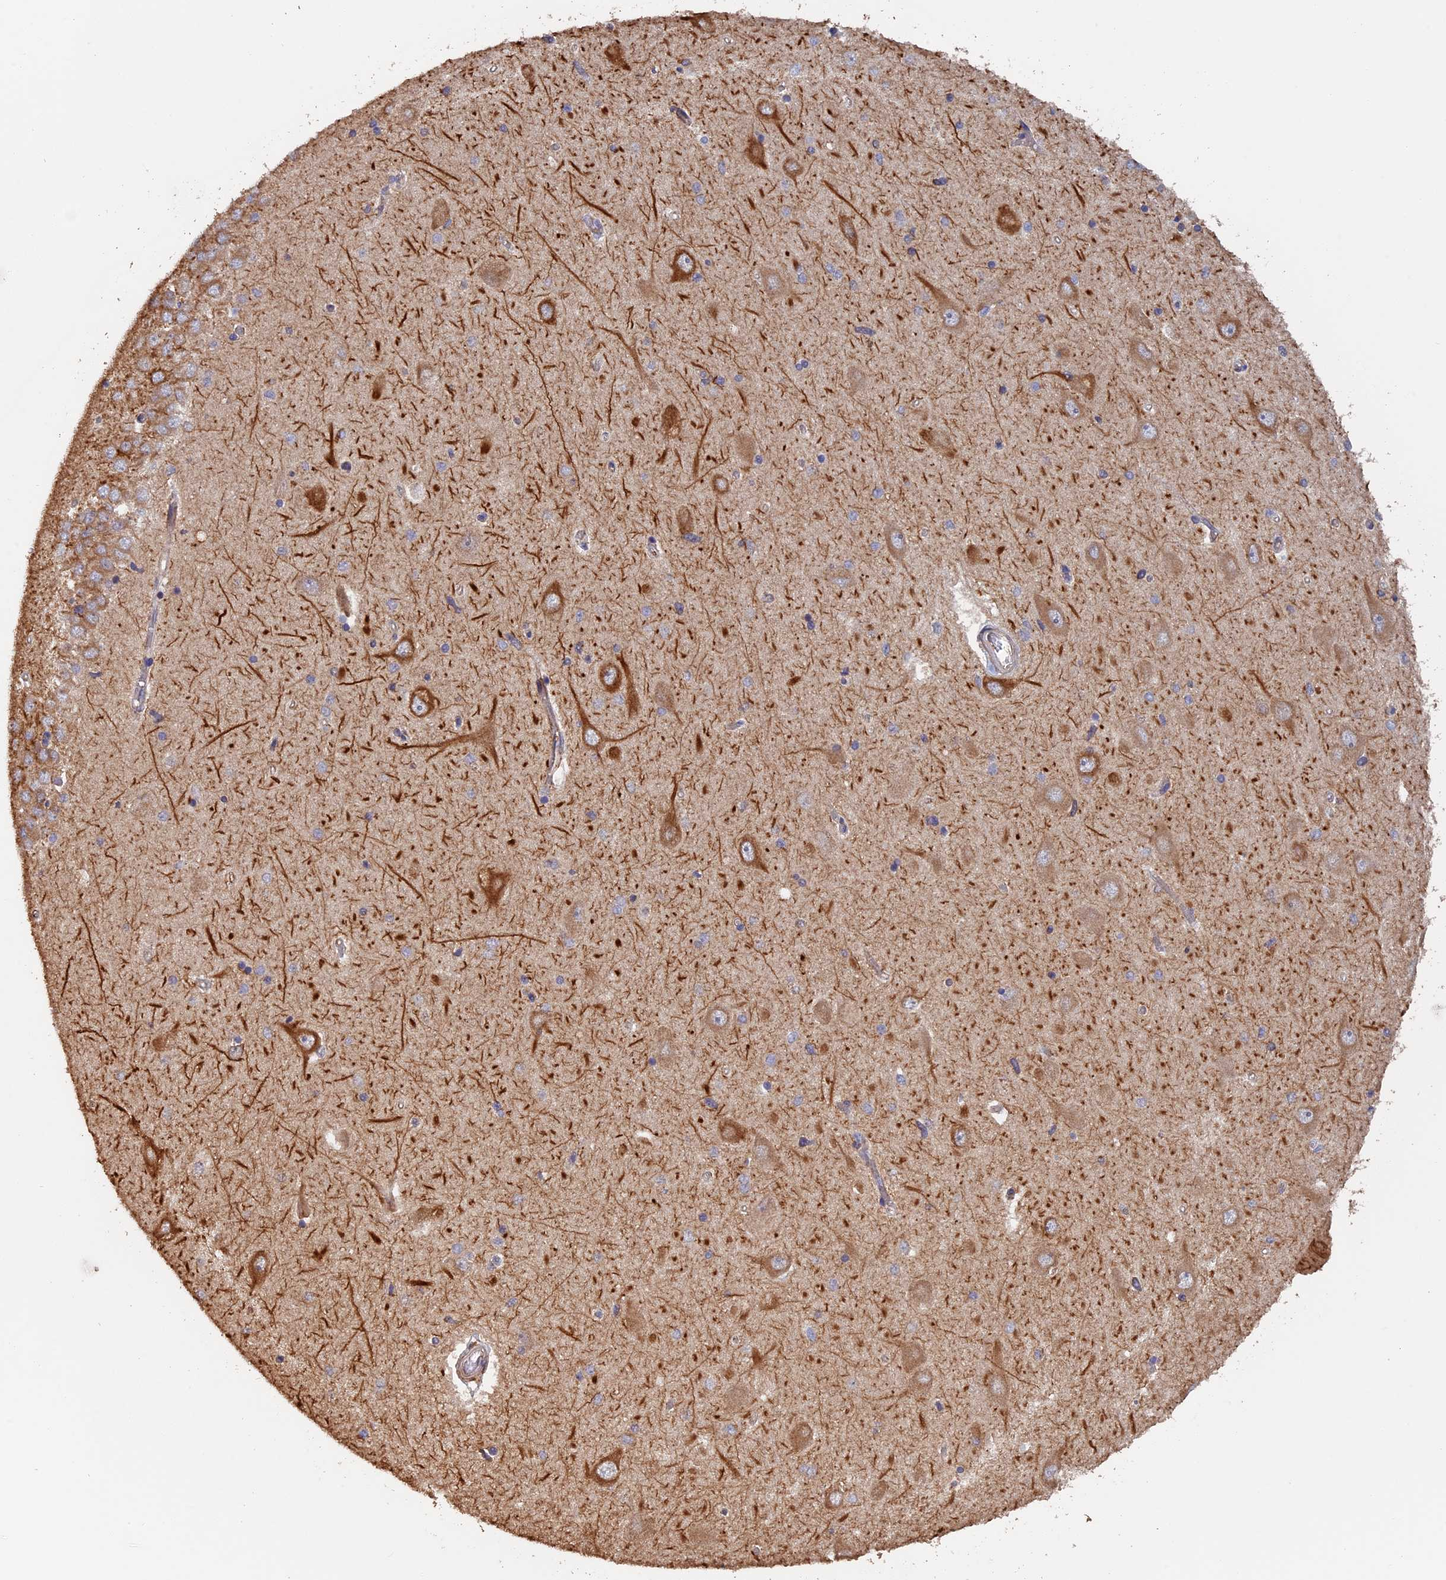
{"staining": {"intensity": "negative", "quantity": "none", "location": "none"}, "tissue": "hippocampus", "cell_type": "Glial cells", "image_type": "normal", "snomed": [{"axis": "morphology", "description": "Normal tissue, NOS"}, {"axis": "topography", "description": "Hippocampus"}], "caption": "Immunohistochemical staining of normal hippocampus displays no significant expression in glial cells.", "gene": "PIGQ", "patient": {"sex": "male", "age": 45}}